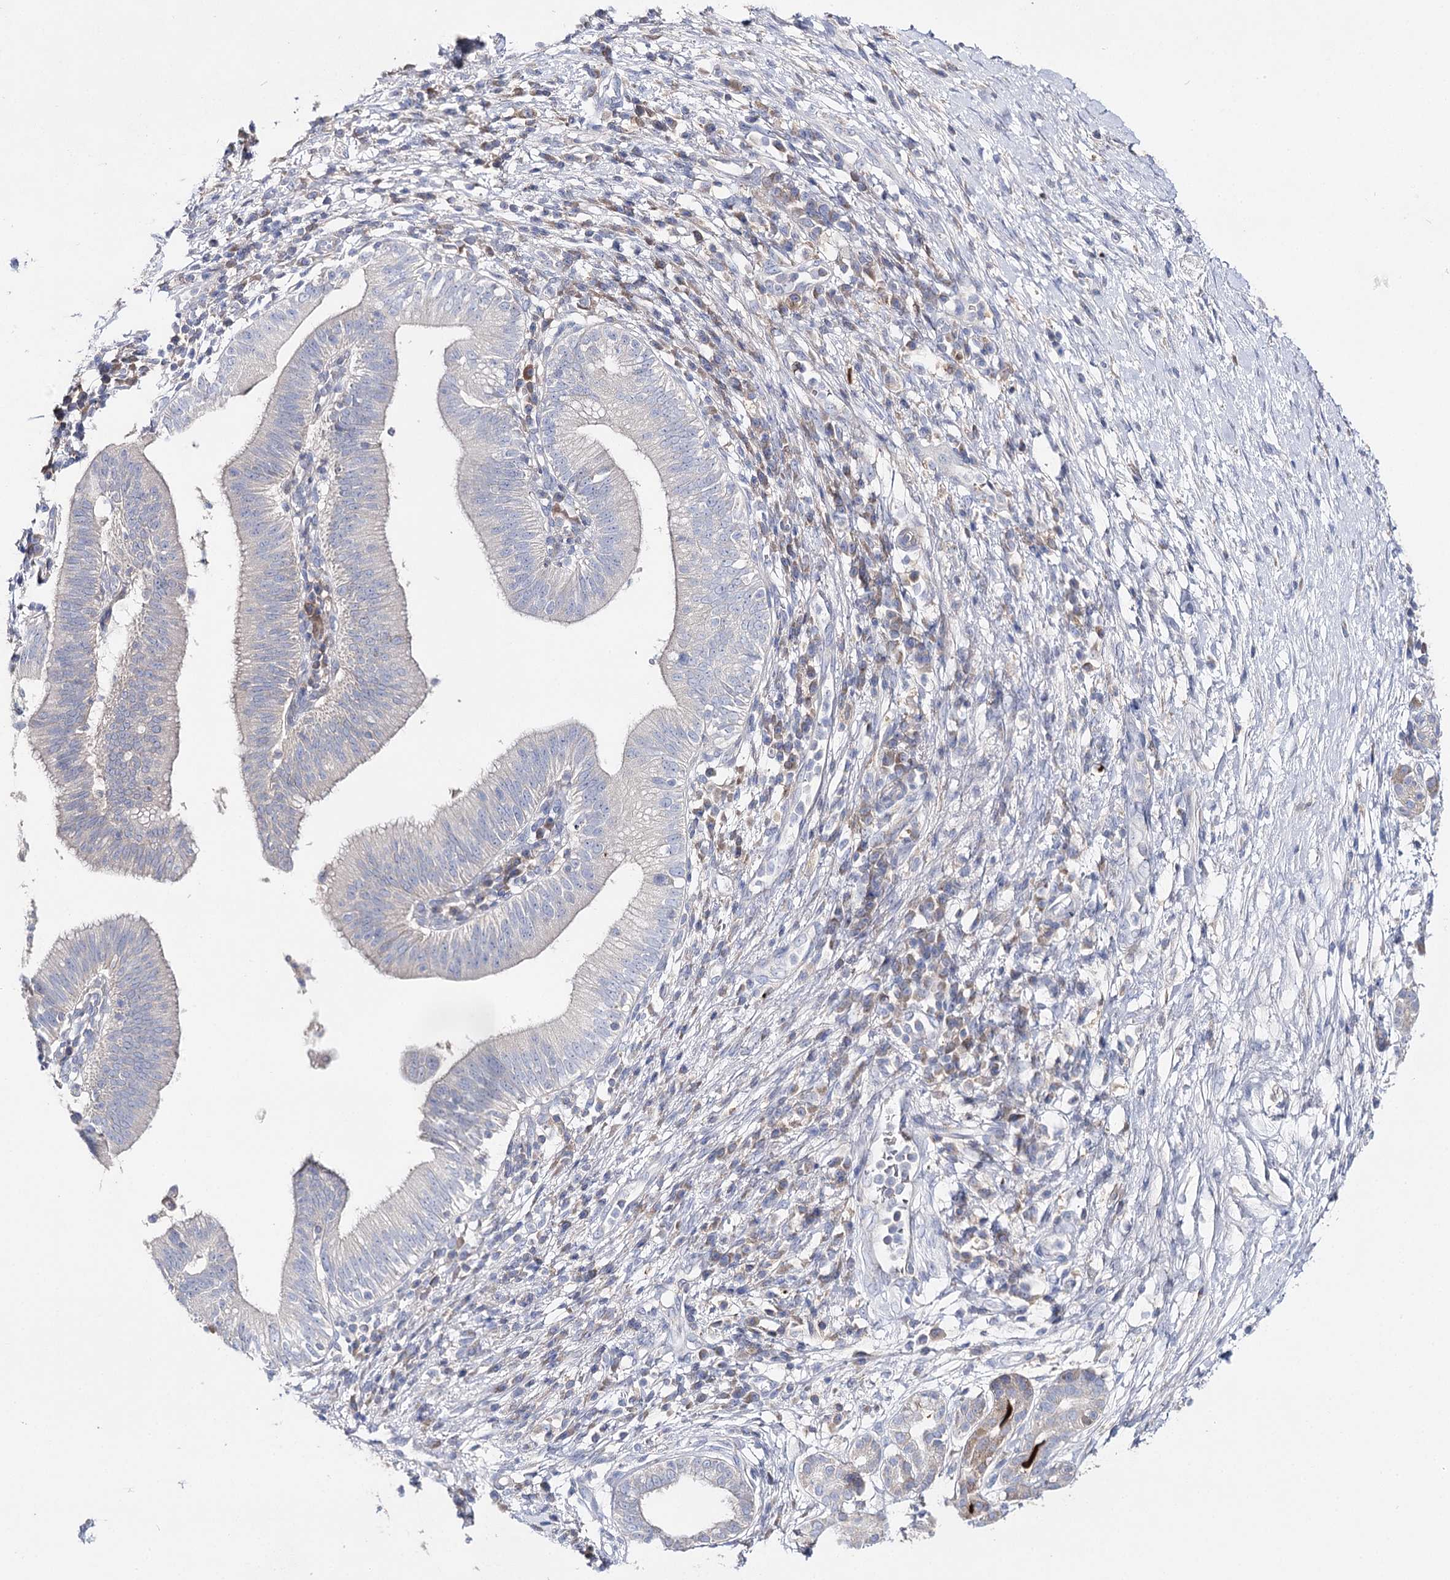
{"staining": {"intensity": "negative", "quantity": "none", "location": "none"}, "tissue": "pancreatic cancer", "cell_type": "Tumor cells", "image_type": "cancer", "snomed": [{"axis": "morphology", "description": "Adenocarcinoma, NOS"}, {"axis": "topography", "description": "Pancreas"}], "caption": "Immunohistochemistry photomicrograph of pancreatic cancer stained for a protein (brown), which demonstrates no positivity in tumor cells.", "gene": "NRAP", "patient": {"sex": "male", "age": 68}}